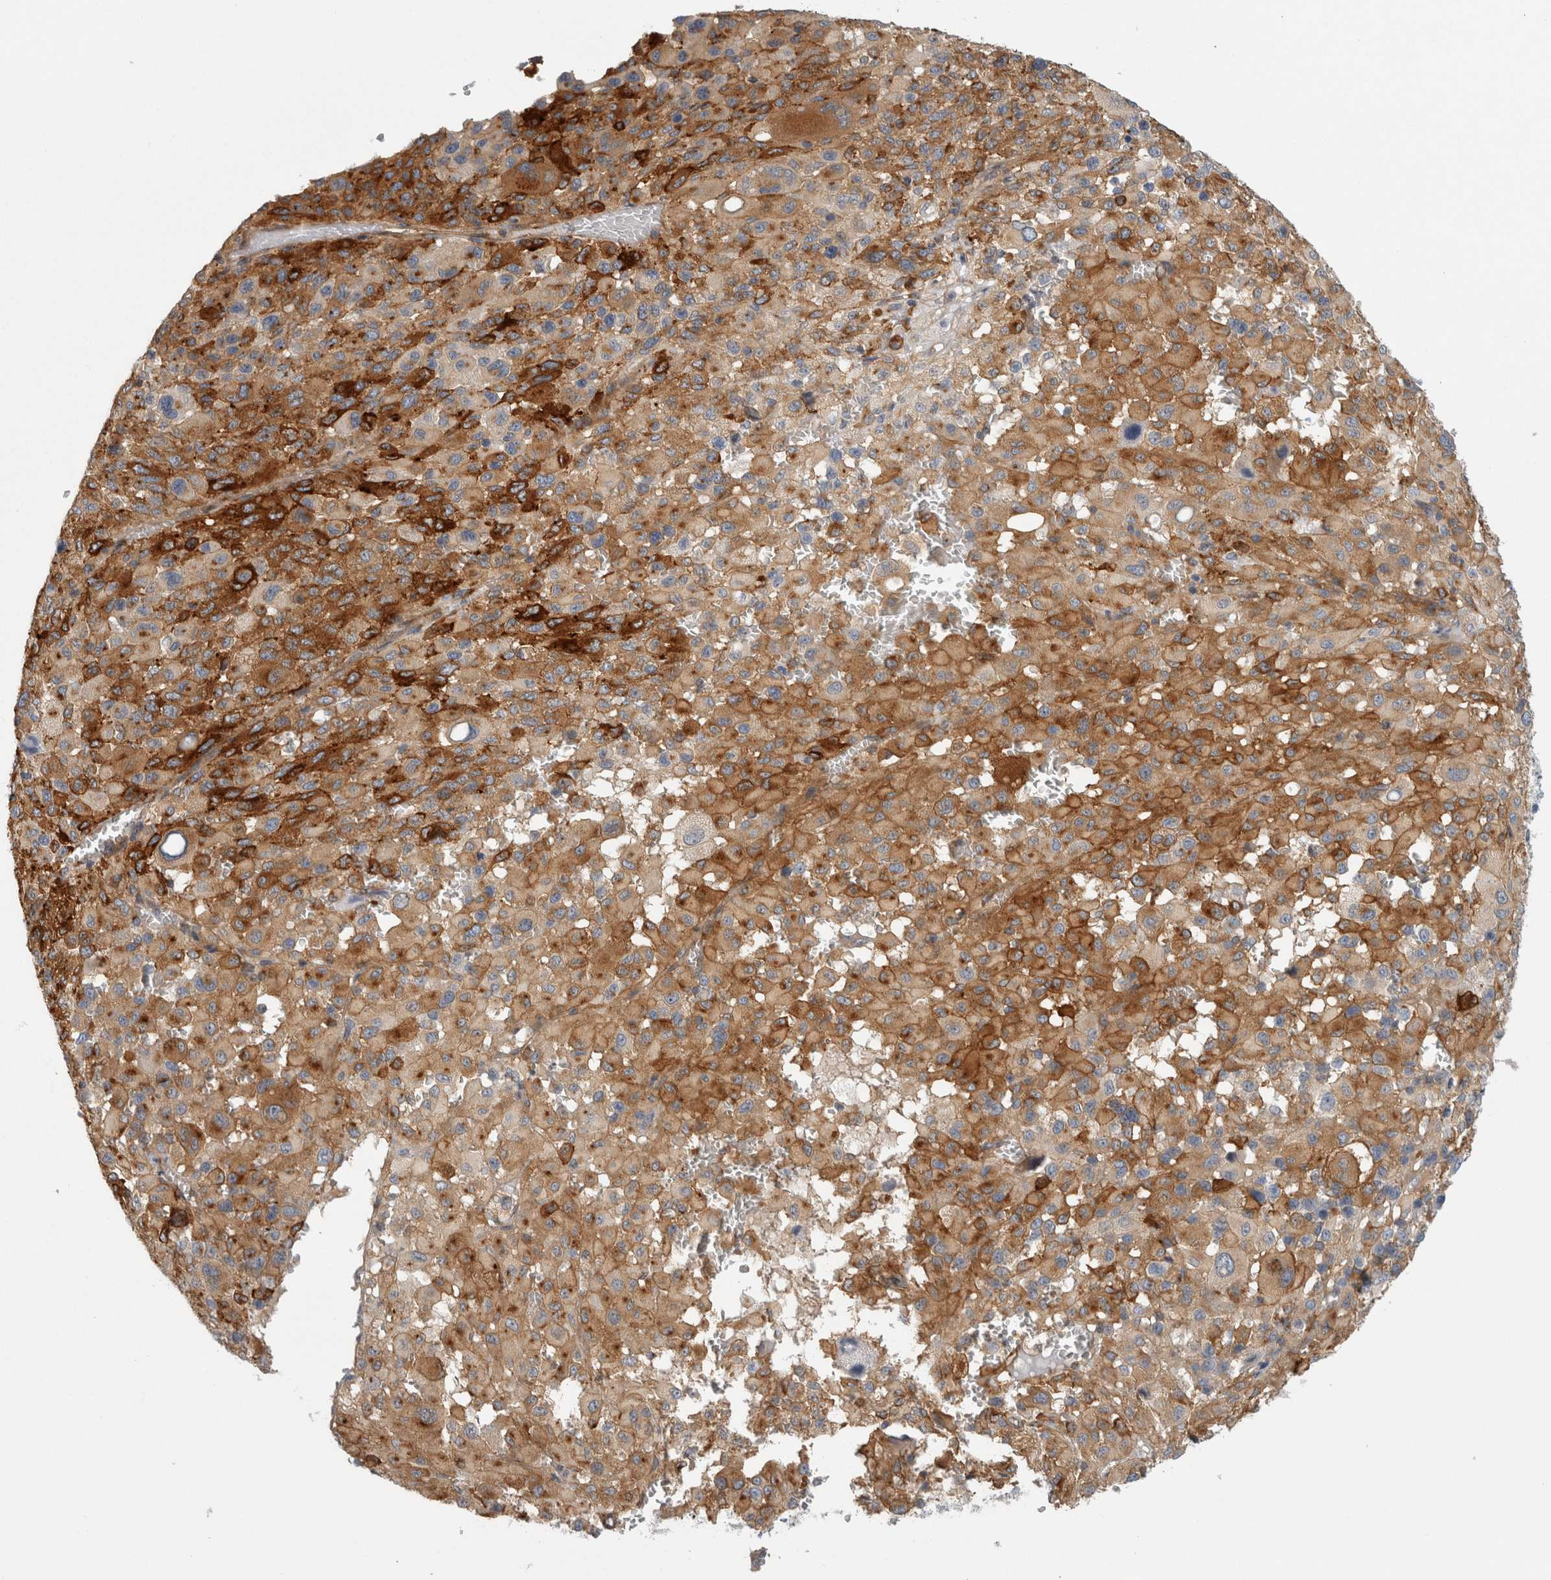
{"staining": {"intensity": "moderate", "quantity": ">75%", "location": "cytoplasmic/membranous"}, "tissue": "melanoma", "cell_type": "Tumor cells", "image_type": "cancer", "snomed": [{"axis": "morphology", "description": "Malignant melanoma, Metastatic site"}, {"axis": "topography", "description": "Skin"}], "caption": "Tumor cells reveal moderate cytoplasmic/membranous positivity in about >75% of cells in malignant melanoma (metastatic site). The staining is performed using DAB (3,3'-diaminobenzidine) brown chromogen to label protein expression. The nuclei are counter-stained blue using hematoxylin.", "gene": "PEX6", "patient": {"sex": "female", "age": 74}}